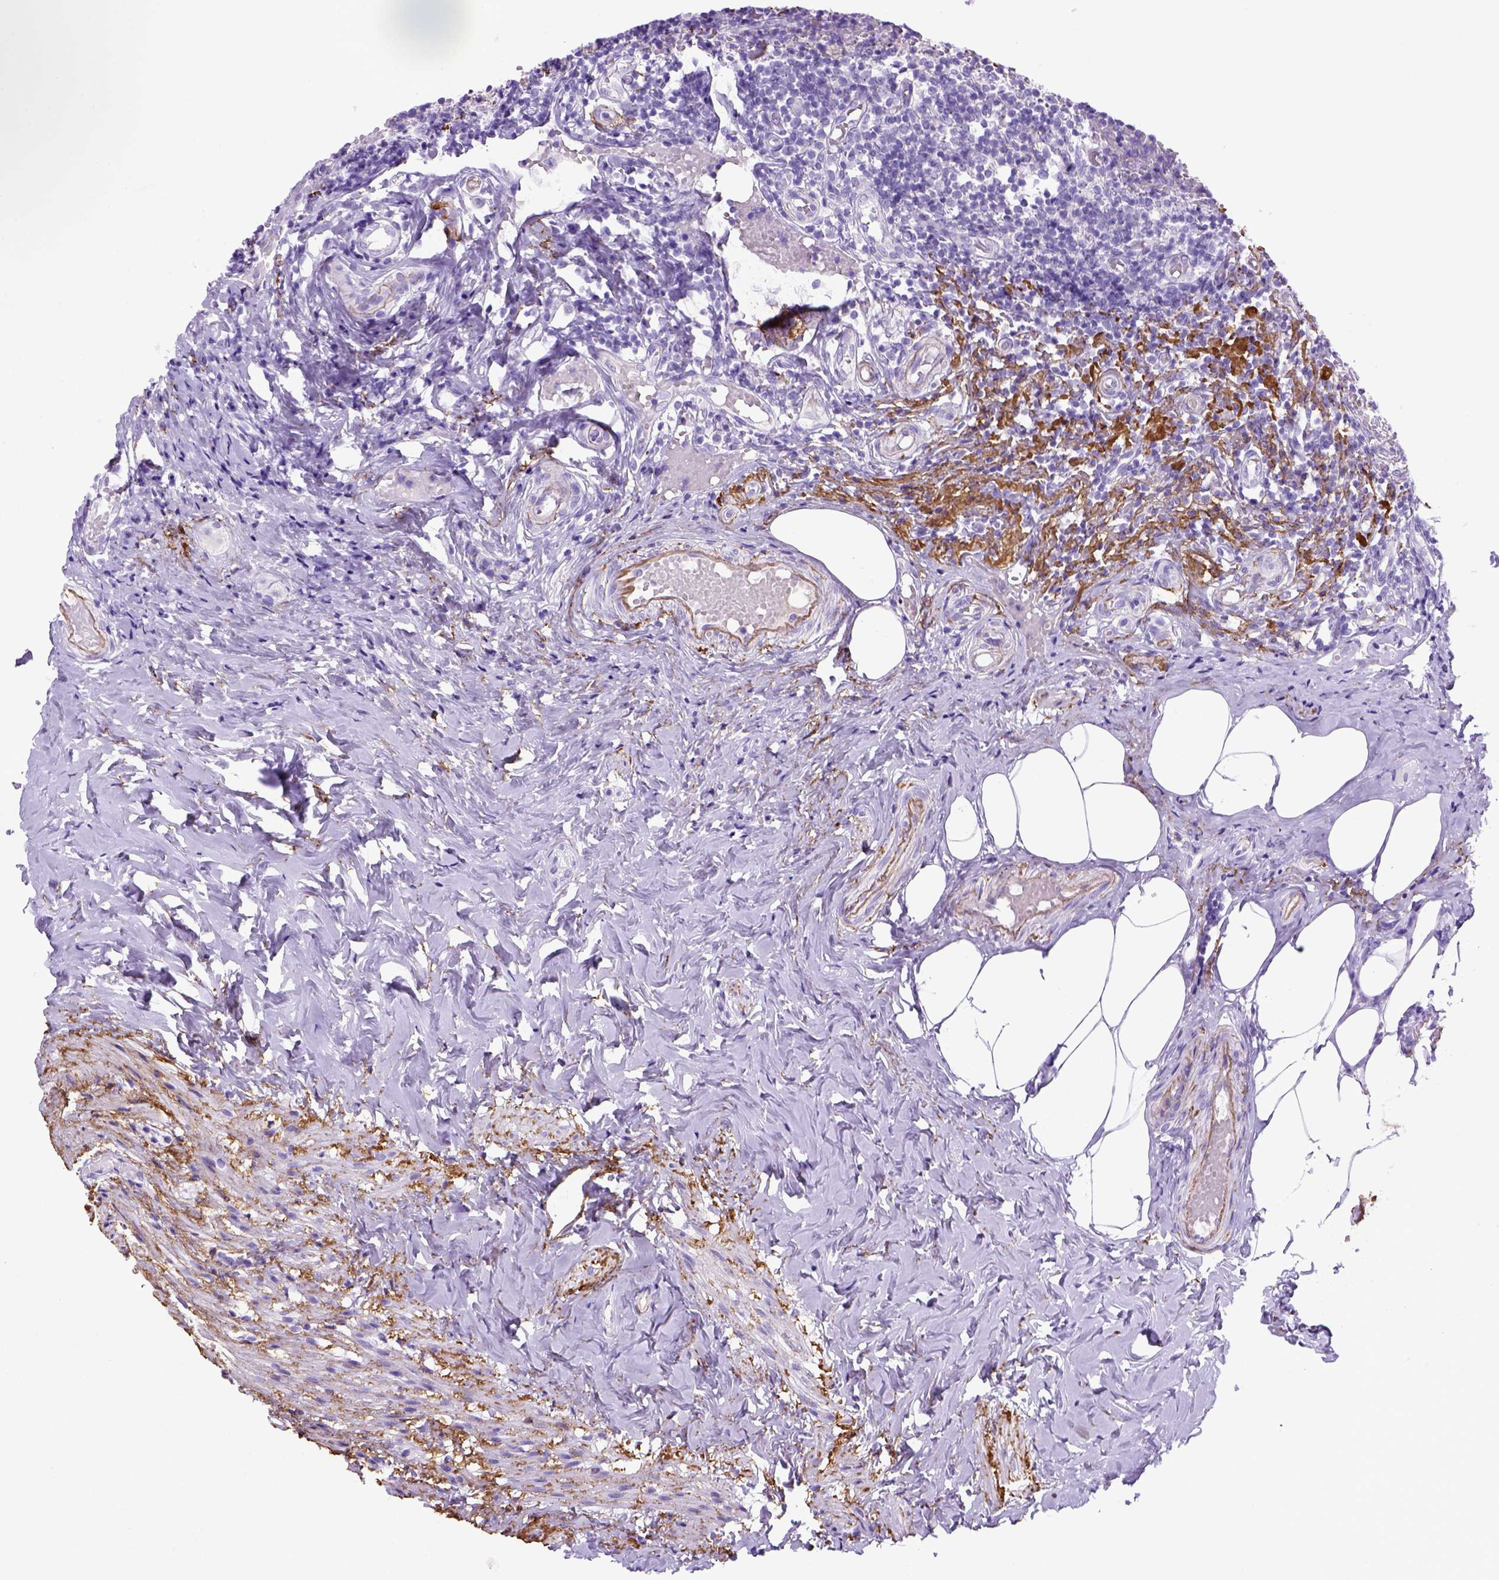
{"staining": {"intensity": "negative", "quantity": "none", "location": "none"}, "tissue": "appendix", "cell_type": "Glandular cells", "image_type": "normal", "snomed": [{"axis": "morphology", "description": "Normal tissue, NOS"}, {"axis": "topography", "description": "Appendix"}], "caption": "Immunohistochemistry of benign appendix demonstrates no staining in glandular cells. (Stains: DAB (3,3'-diaminobenzidine) IHC with hematoxylin counter stain, Microscopy: brightfield microscopy at high magnification).", "gene": "SIRPD", "patient": {"sex": "female", "age": 32}}